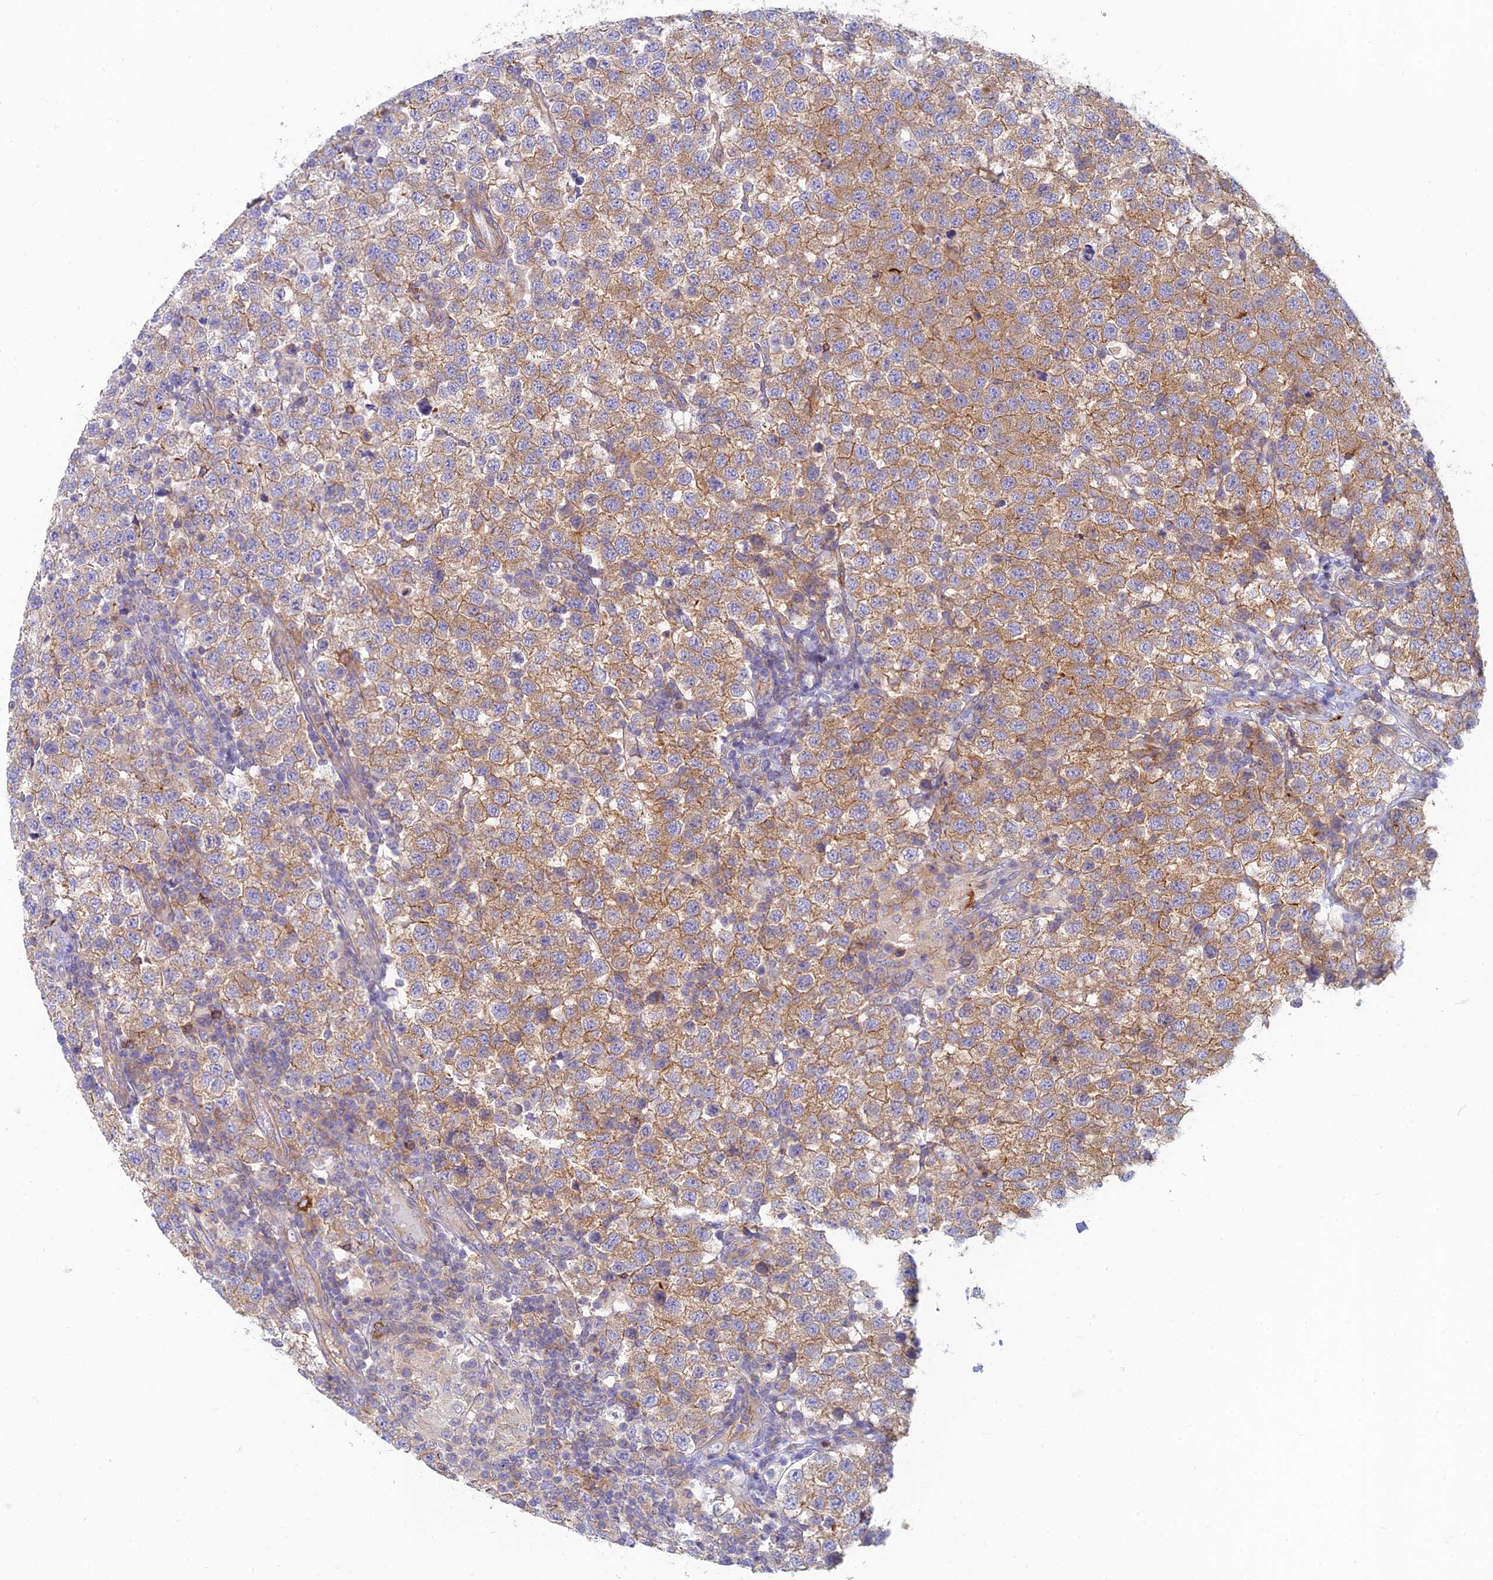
{"staining": {"intensity": "moderate", "quantity": "25%-75%", "location": "cytoplasmic/membranous"}, "tissue": "testis cancer", "cell_type": "Tumor cells", "image_type": "cancer", "snomed": [{"axis": "morphology", "description": "Seminoma, NOS"}, {"axis": "topography", "description": "Testis"}], "caption": "This micrograph displays testis cancer stained with IHC to label a protein in brown. The cytoplasmic/membranous of tumor cells show moderate positivity for the protein. Nuclei are counter-stained blue.", "gene": "STRN4", "patient": {"sex": "male", "age": 34}}